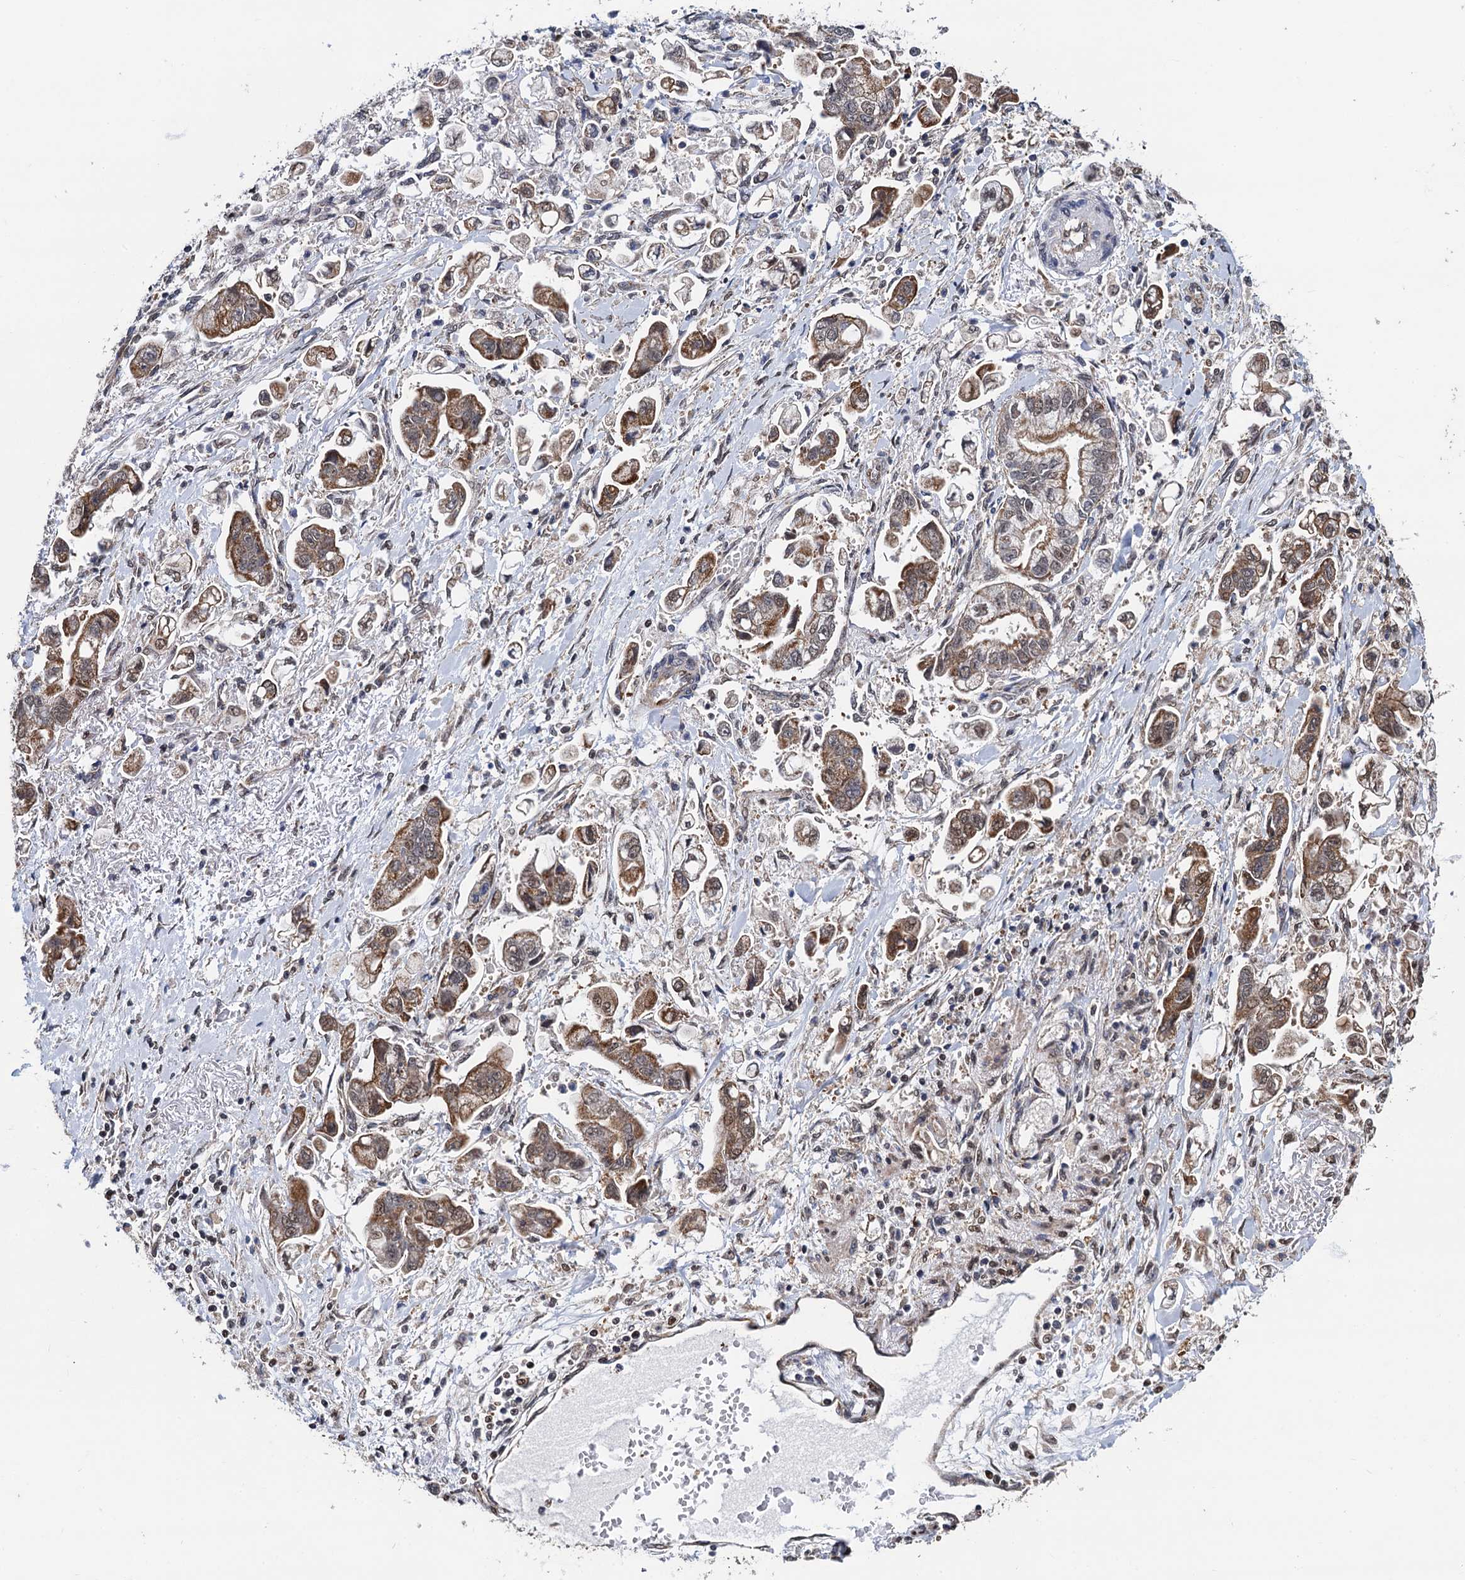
{"staining": {"intensity": "moderate", "quantity": ">75%", "location": "cytoplasmic/membranous"}, "tissue": "stomach cancer", "cell_type": "Tumor cells", "image_type": "cancer", "snomed": [{"axis": "morphology", "description": "Adenocarcinoma, NOS"}, {"axis": "topography", "description": "Stomach"}], "caption": "This is a micrograph of IHC staining of stomach cancer (adenocarcinoma), which shows moderate positivity in the cytoplasmic/membranous of tumor cells.", "gene": "PTCD3", "patient": {"sex": "male", "age": 62}}